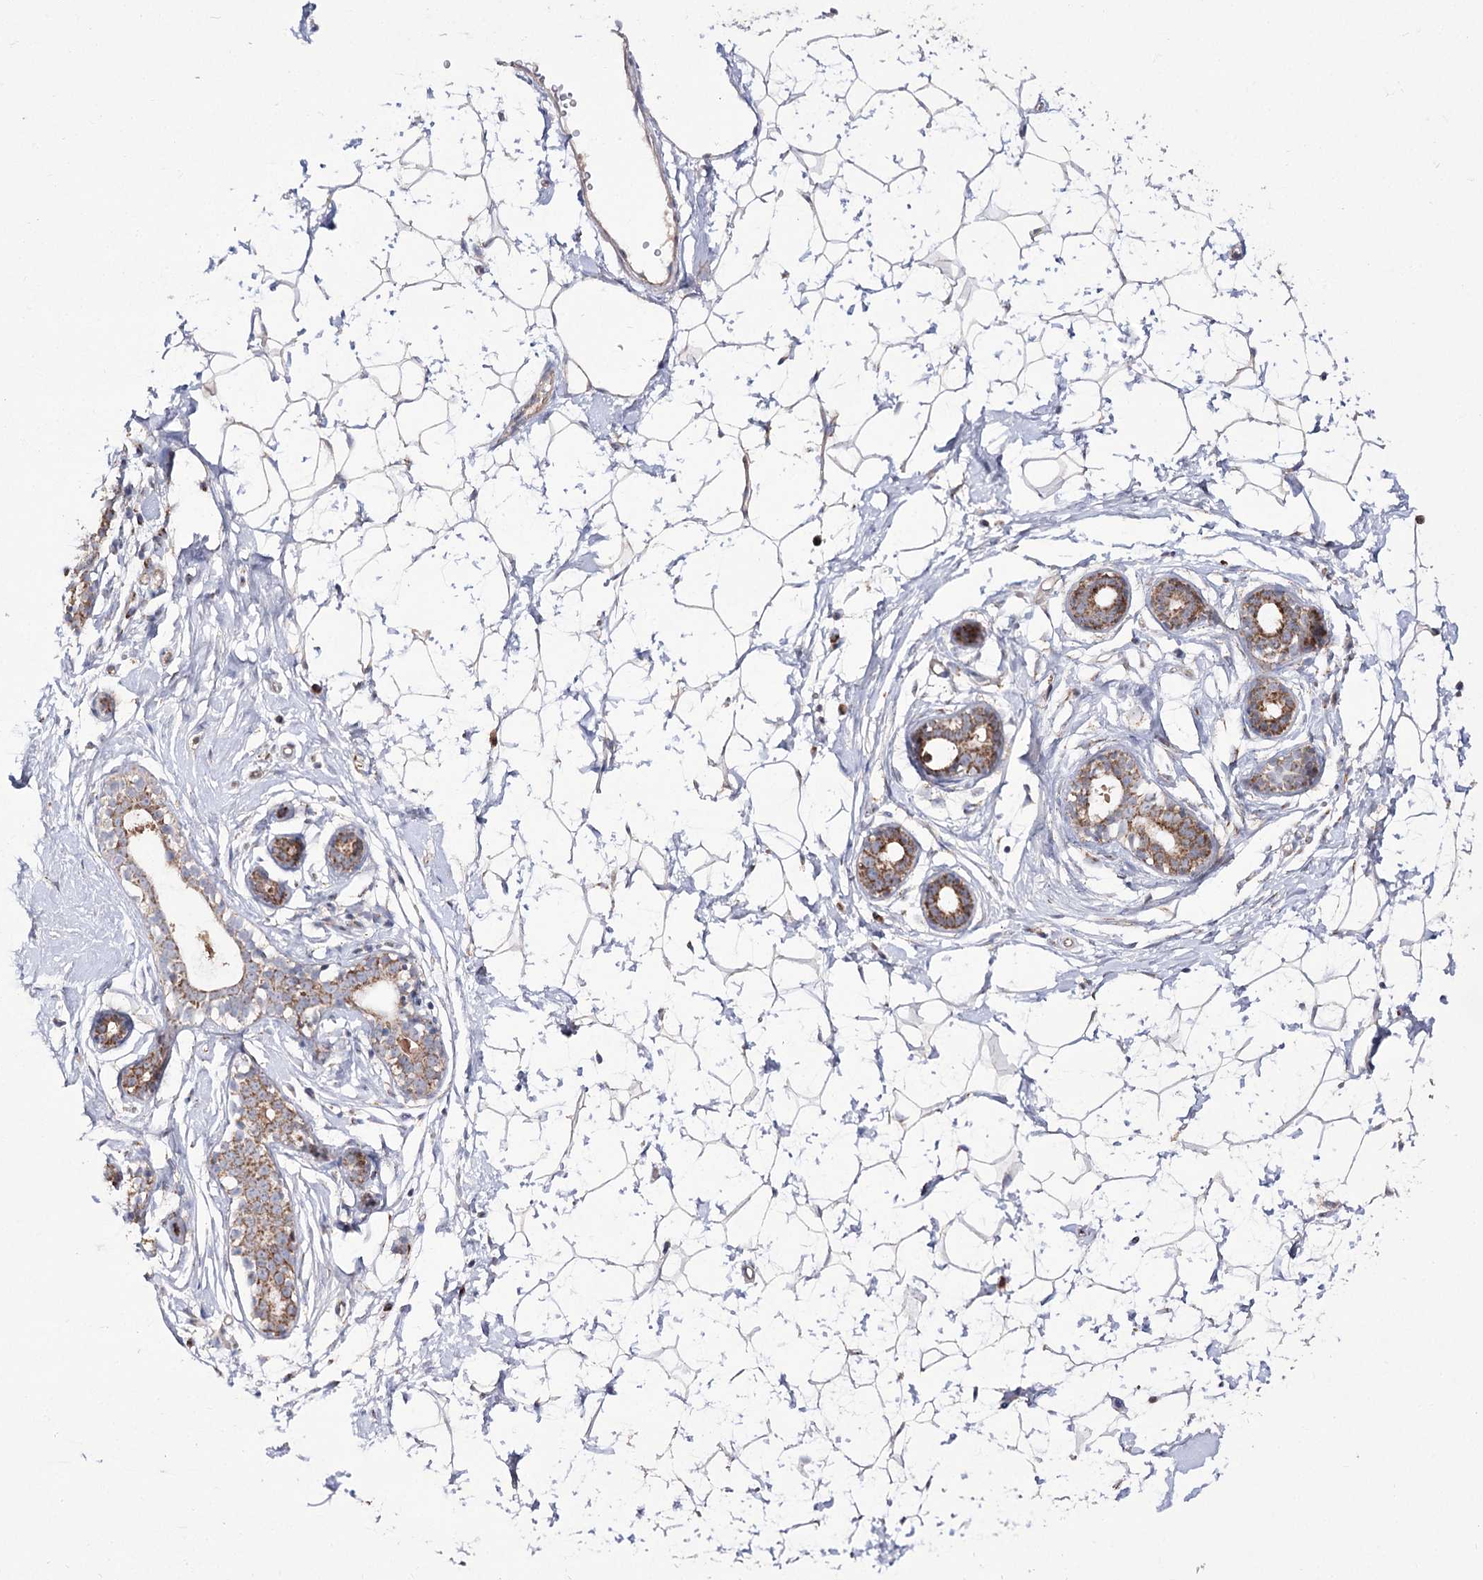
{"staining": {"intensity": "negative", "quantity": "none", "location": "none"}, "tissue": "breast", "cell_type": "Adipocytes", "image_type": "normal", "snomed": [{"axis": "morphology", "description": "Normal tissue, NOS"}, {"axis": "morphology", "description": "Adenoma, NOS"}, {"axis": "topography", "description": "Breast"}], "caption": "Immunohistochemistry (IHC) micrograph of benign breast stained for a protein (brown), which shows no positivity in adipocytes.", "gene": "NADK2", "patient": {"sex": "female", "age": 23}}